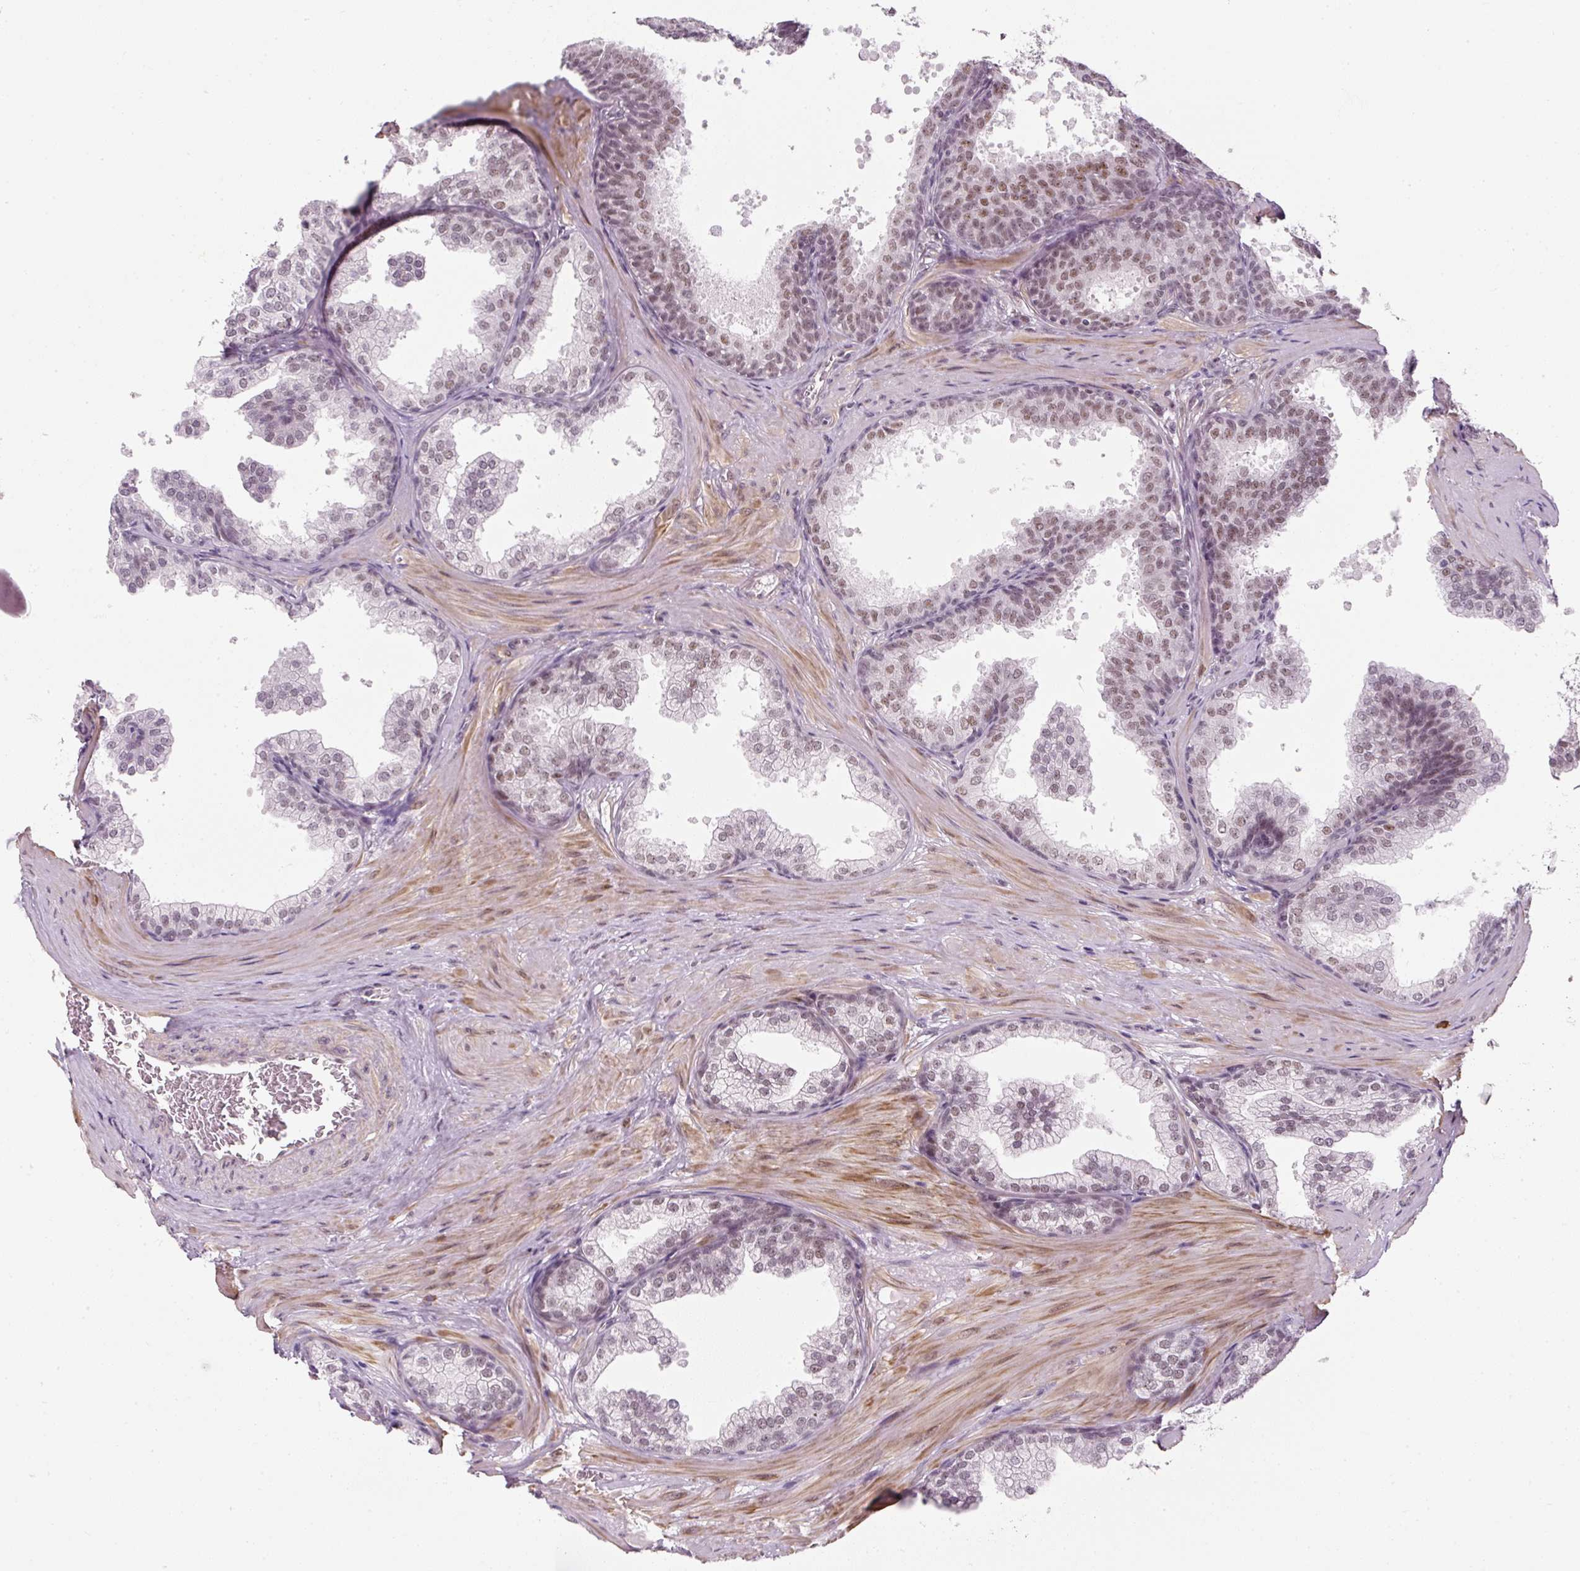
{"staining": {"intensity": "moderate", "quantity": "25%-75%", "location": "nuclear"}, "tissue": "prostate", "cell_type": "Glandular cells", "image_type": "normal", "snomed": [{"axis": "morphology", "description": "Normal tissue, NOS"}, {"axis": "topography", "description": "Prostate"}], "caption": "Brown immunohistochemical staining in normal human prostate exhibits moderate nuclear positivity in approximately 25%-75% of glandular cells. The staining is performed using DAB brown chromogen to label protein expression. The nuclei are counter-stained blue using hematoxylin.", "gene": "U2AF2", "patient": {"sex": "male", "age": 37}}